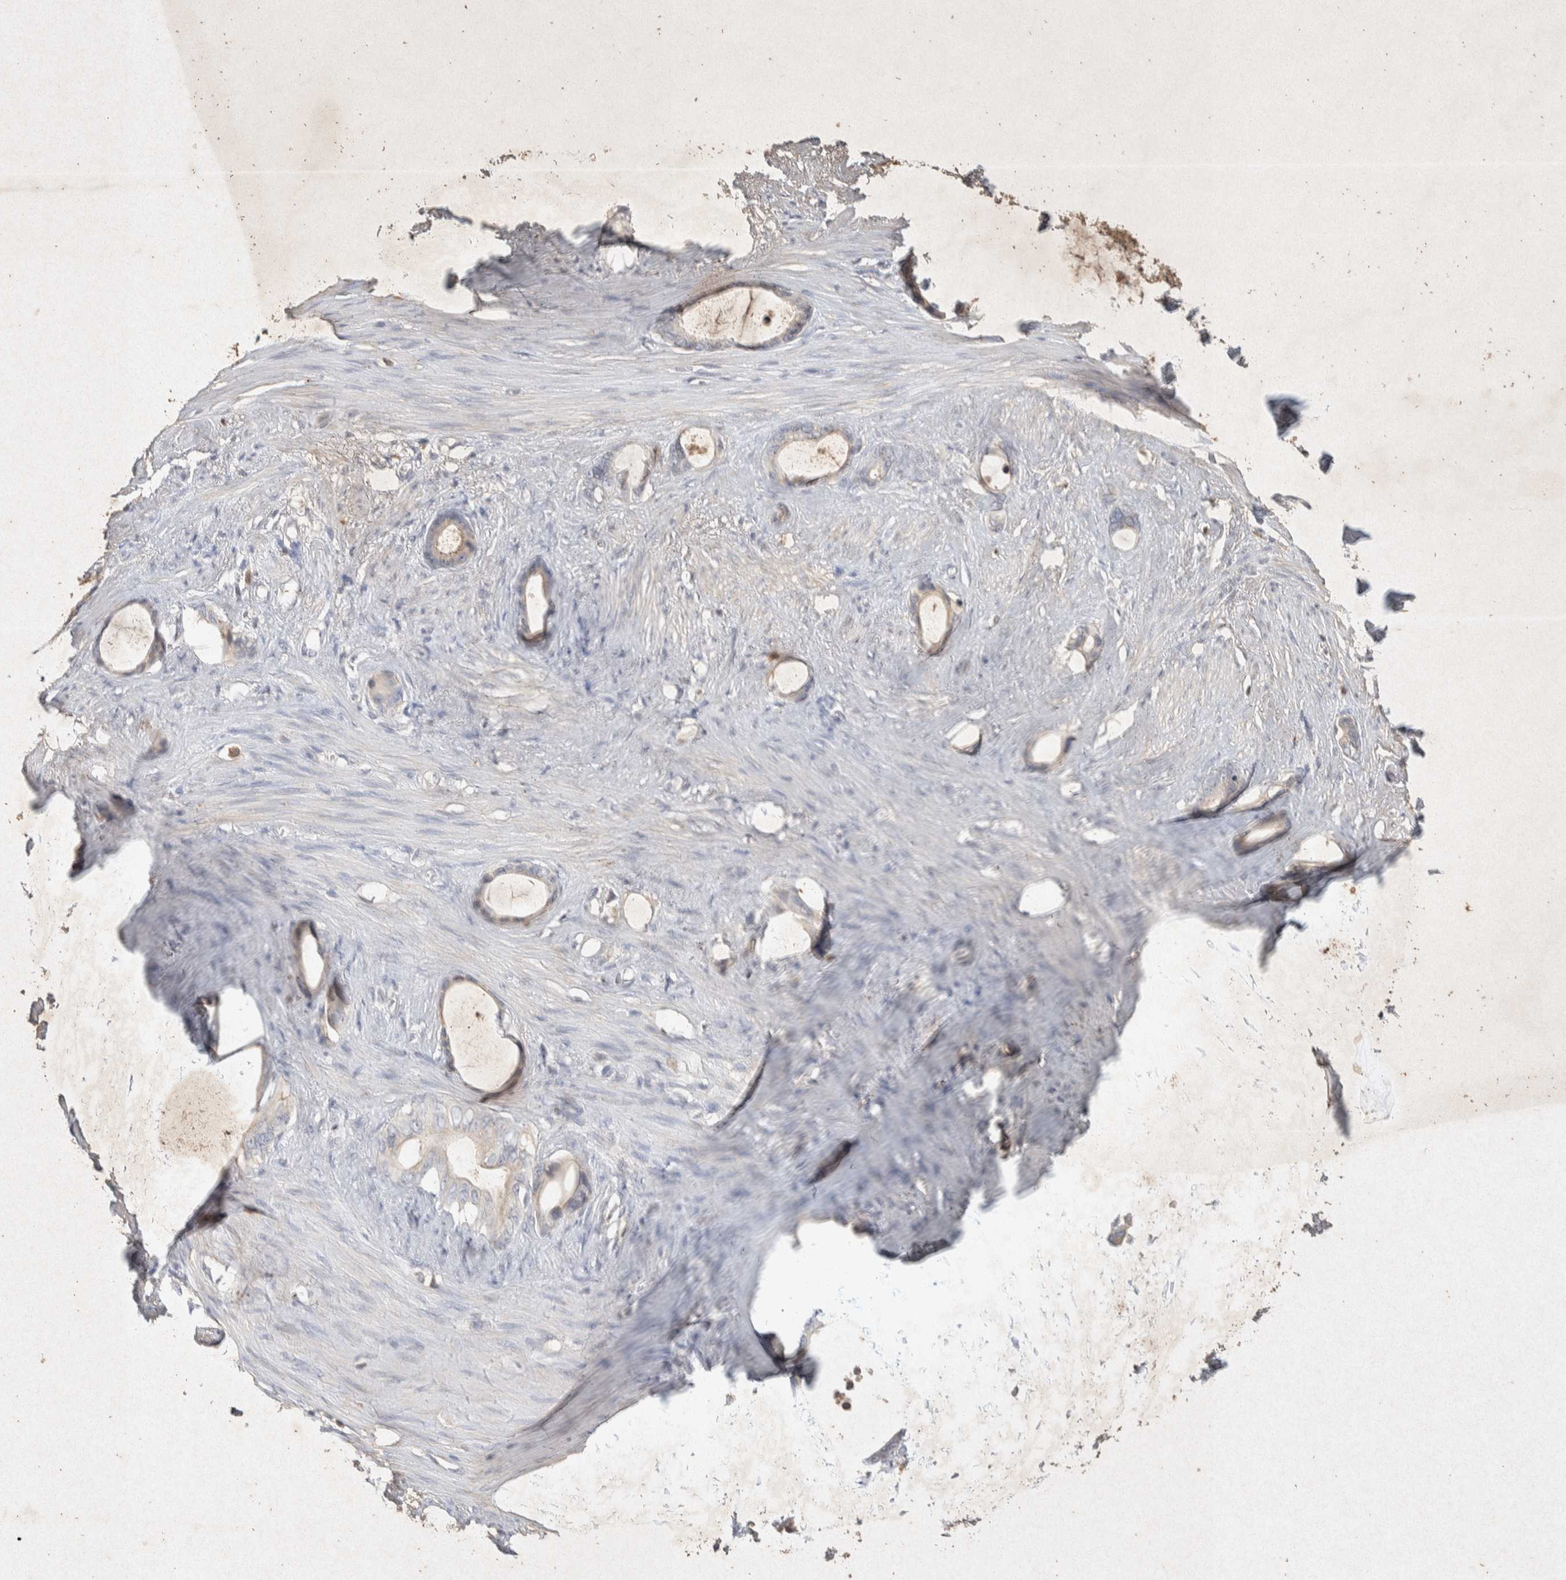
{"staining": {"intensity": "weak", "quantity": "<25%", "location": "cytoplasmic/membranous"}, "tissue": "stomach cancer", "cell_type": "Tumor cells", "image_type": "cancer", "snomed": [{"axis": "morphology", "description": "Adenocarcinoma, NOS"}, {"axis": "topography", "description": "Stomach"}], "caption": "Immunohistochemistry (IHC) micrograph of human stomach cancer (adenocarcinoma) stained for a protein (brown), which demonstrates no staining in tumor cells.", "gene": "RAC2", "patient": {"sex": "female", "age": 75}}